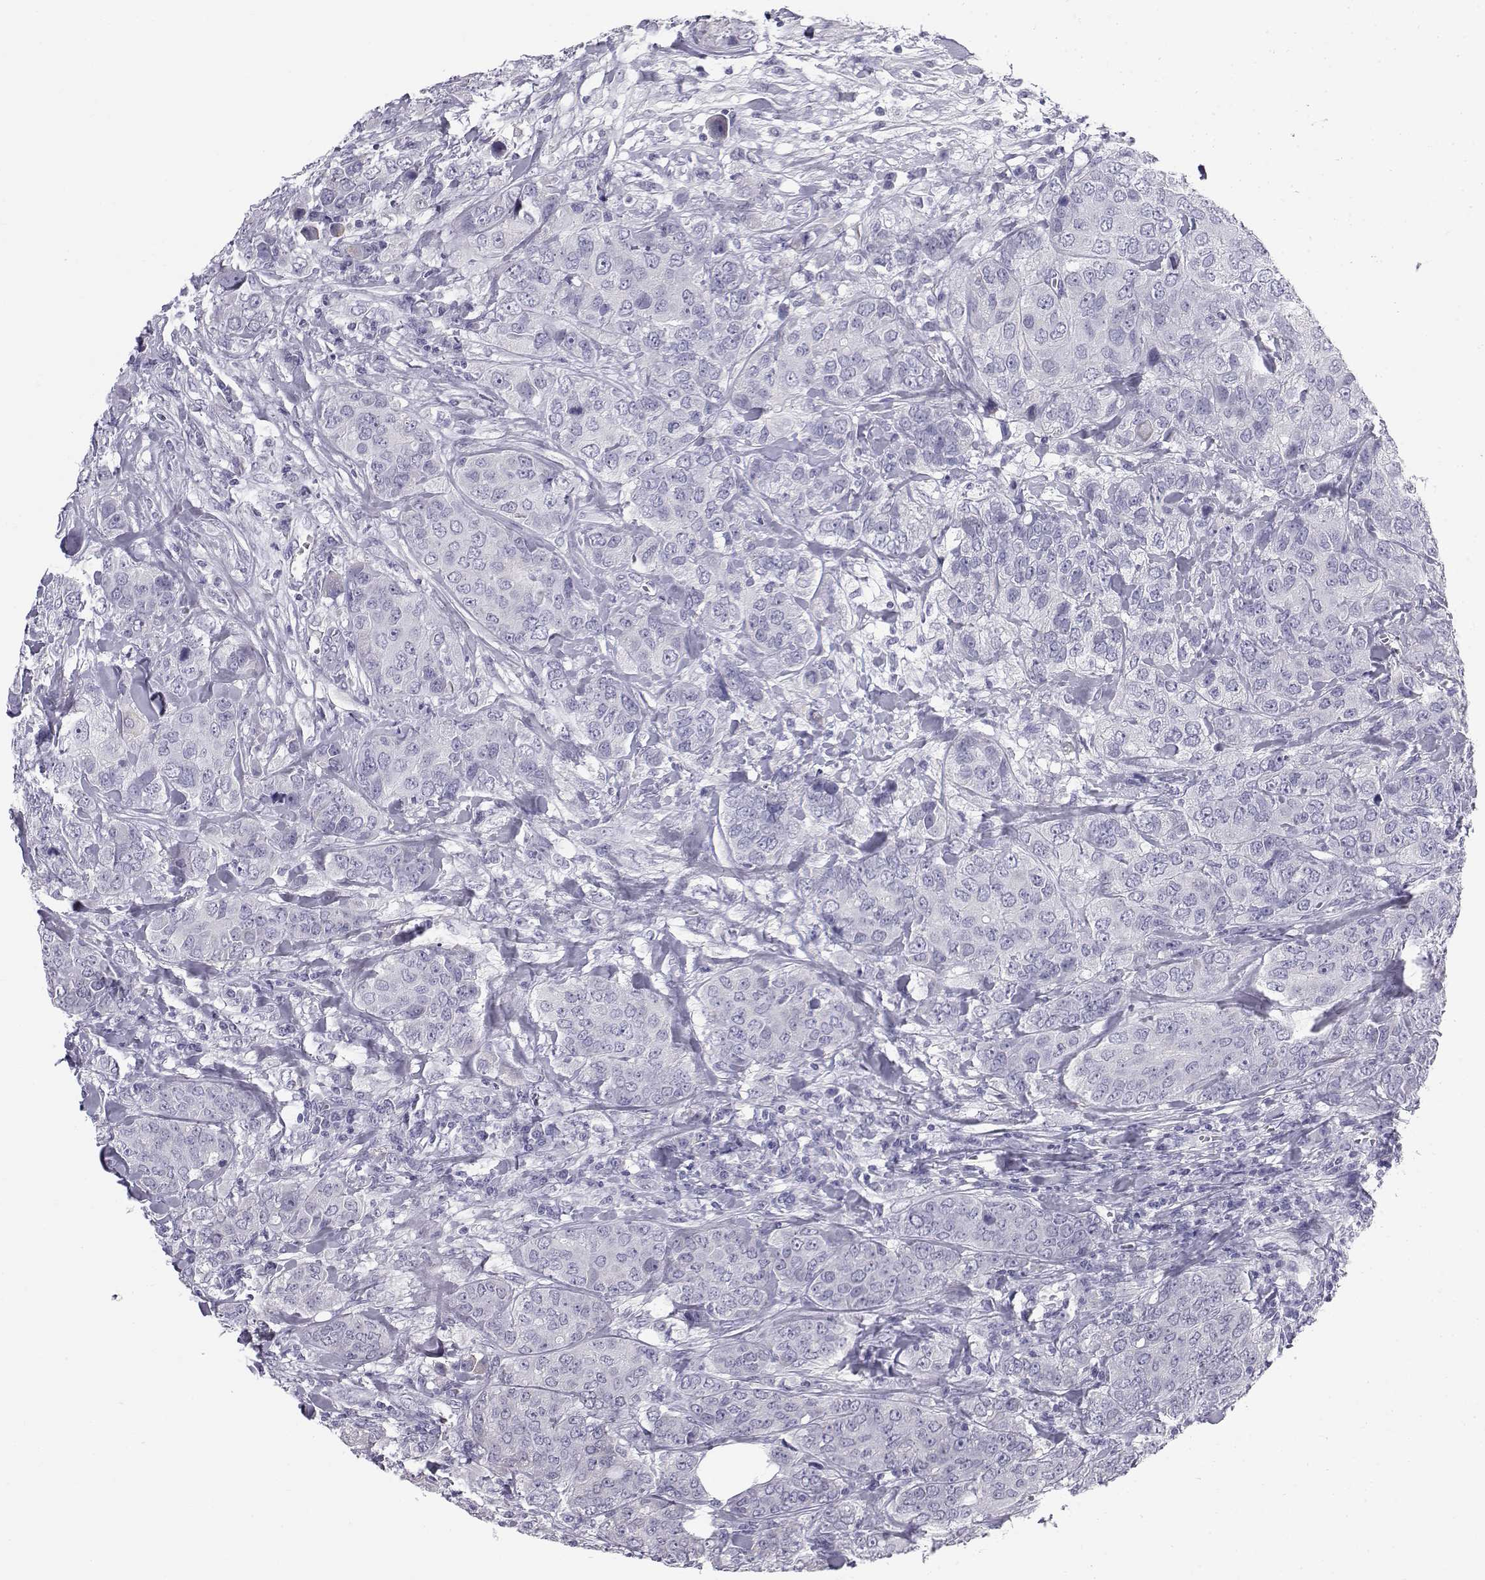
{"staining": {"intensity": "negative", "quantity": "none", "location": "none"}, "tissue": "breast cancer", "cell_type": "Tumor cells", "image_type": "cancer", "snomed": [{"axis": "morphology", "description": "Duct carcinoma"}, {"axis": "topography", "description": "Breast"}], "caption": "Immunohistochemistry (IHC) image of neoplastic tissue: invasive ductal carcinoma (breast) stained with DAB reveals no significant protein staining in tumor cells.", "gene": "RNASE12", "patient": {"sex": "female", "age": 43}}